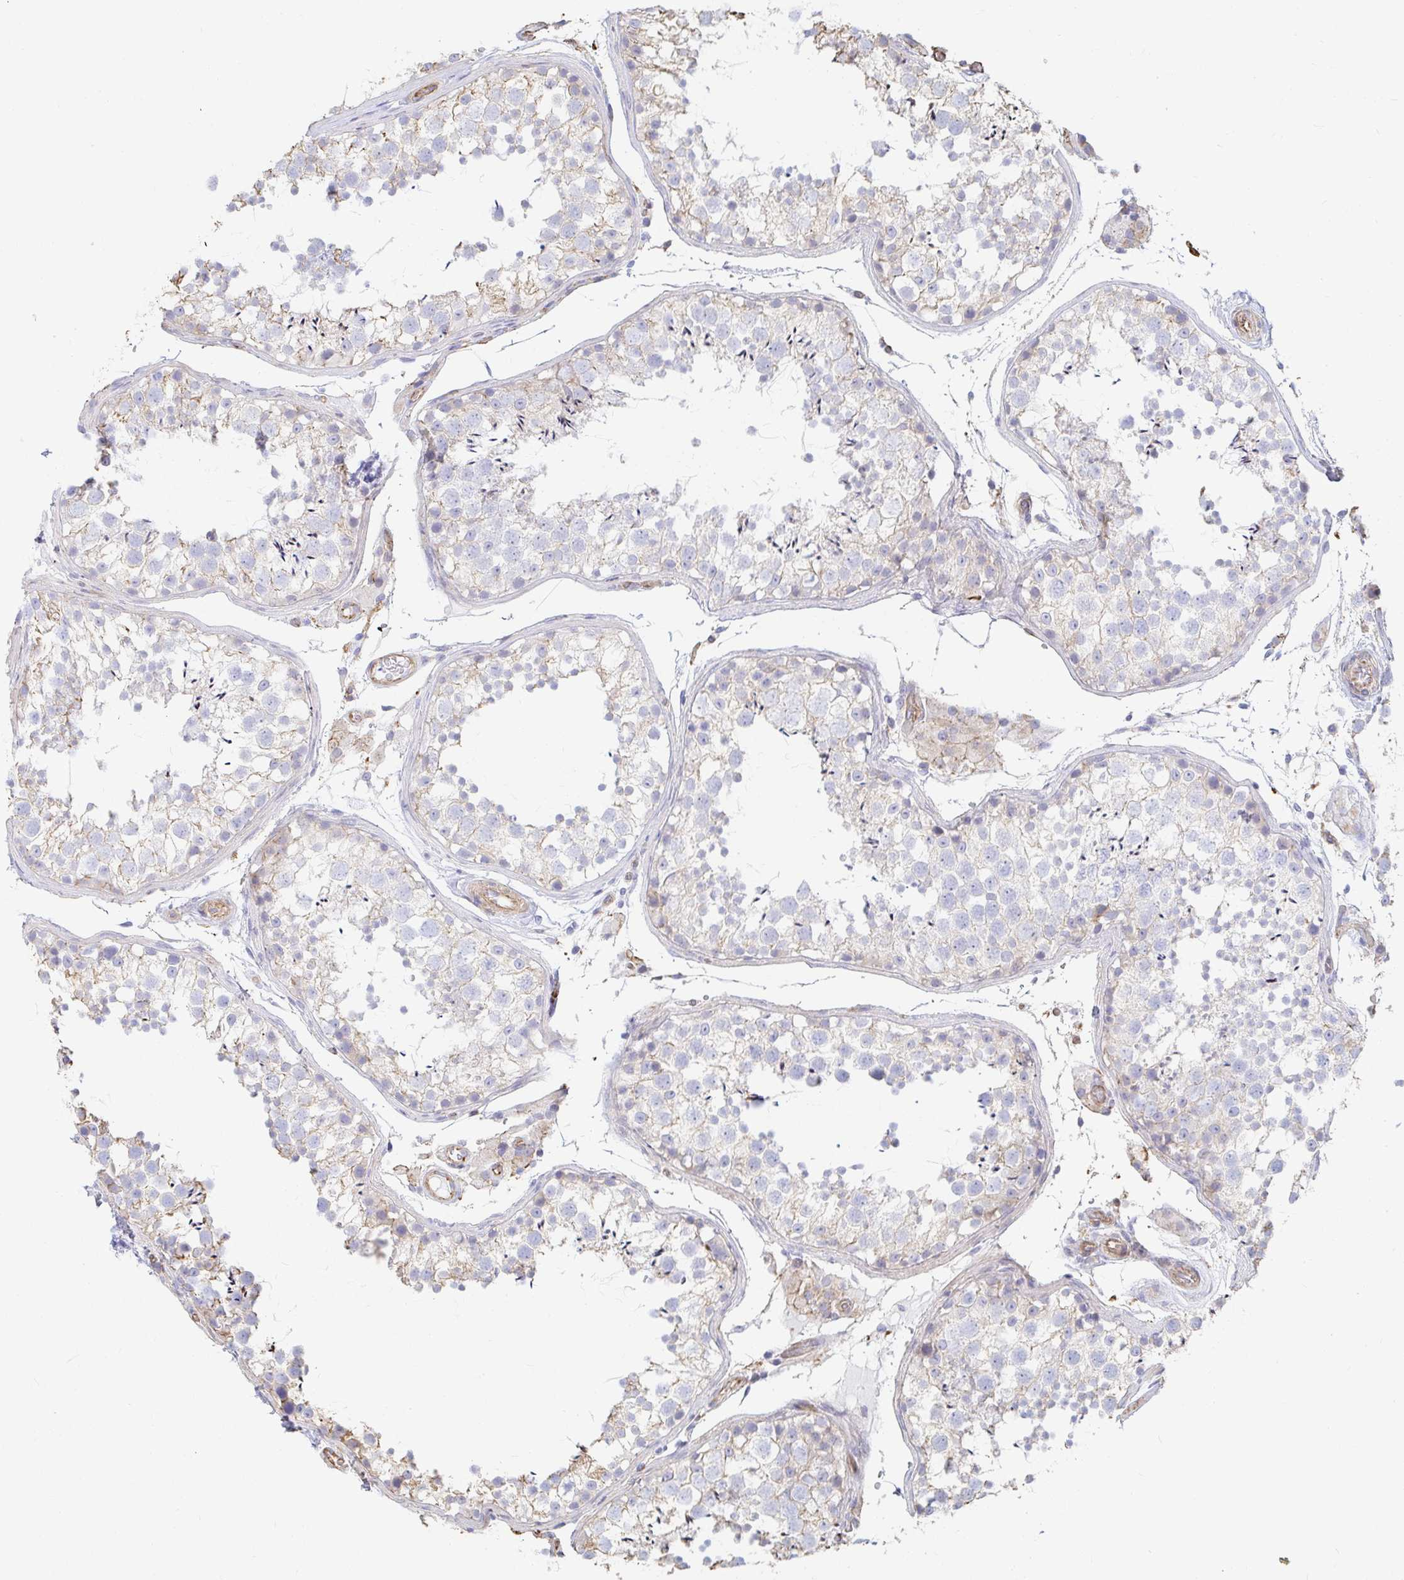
{"staining": {"intensity": "weak", "quantity": "<25%", "location": "cytoplasmic/membranous"}, "tissue": "testis", "cell_type": "Cells in seminiferous ducts", "image_type": "normal", "snomed": [{"axis": "morphology", "description": "Normal tissue, NOS"}, {"axis": "topography", "description": "Testis"}], "caption": "This is an immunohistochemistry (IHC) micrograph of unremarkable human testis. There is no positivity in cells in seminiferous ducts.", "gene": "PTPN14", "patient": {"sex": "male", "age": 29}}